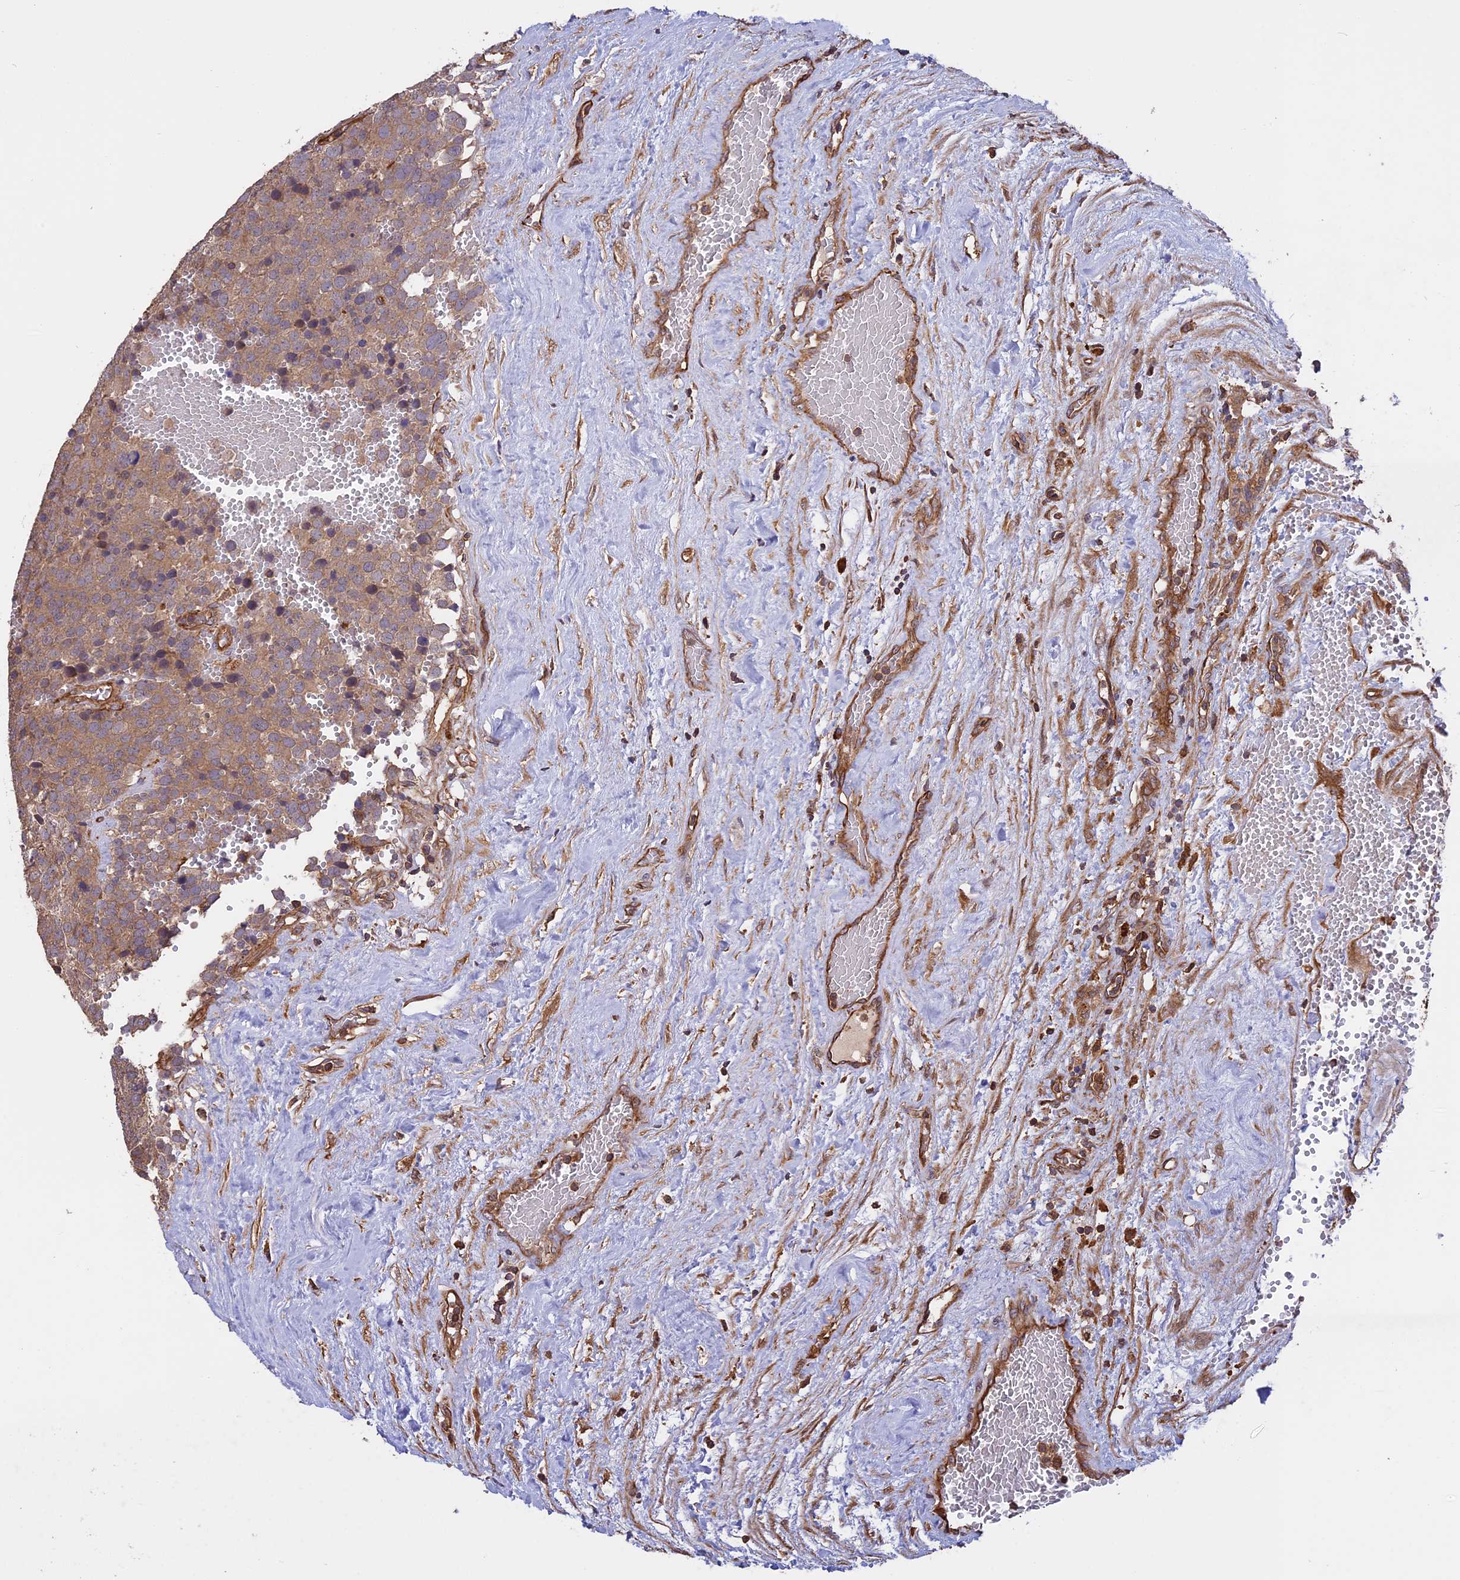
{"staining": {"intensity": "moderate", "quantity": ">75%", "location": "cytoplasmic/membranous"}, "tissue": "testis cancer", "cell_type": "Tumor cells", "image_type": "cancer", "snomed": [{"axis": "morphology", "description": "Seminoma, NOS"}, {"axis": "topography", "description": "Testis"}], "caption": "This micrograph demonstrates immunohistochemistry staining of seminoma (testis), with medium moderate cytoplasmic/membranous staining in approximately >75% of tumor cells.", "gene": "GAS8", "patient": {"sex": "male", "age": 71}}